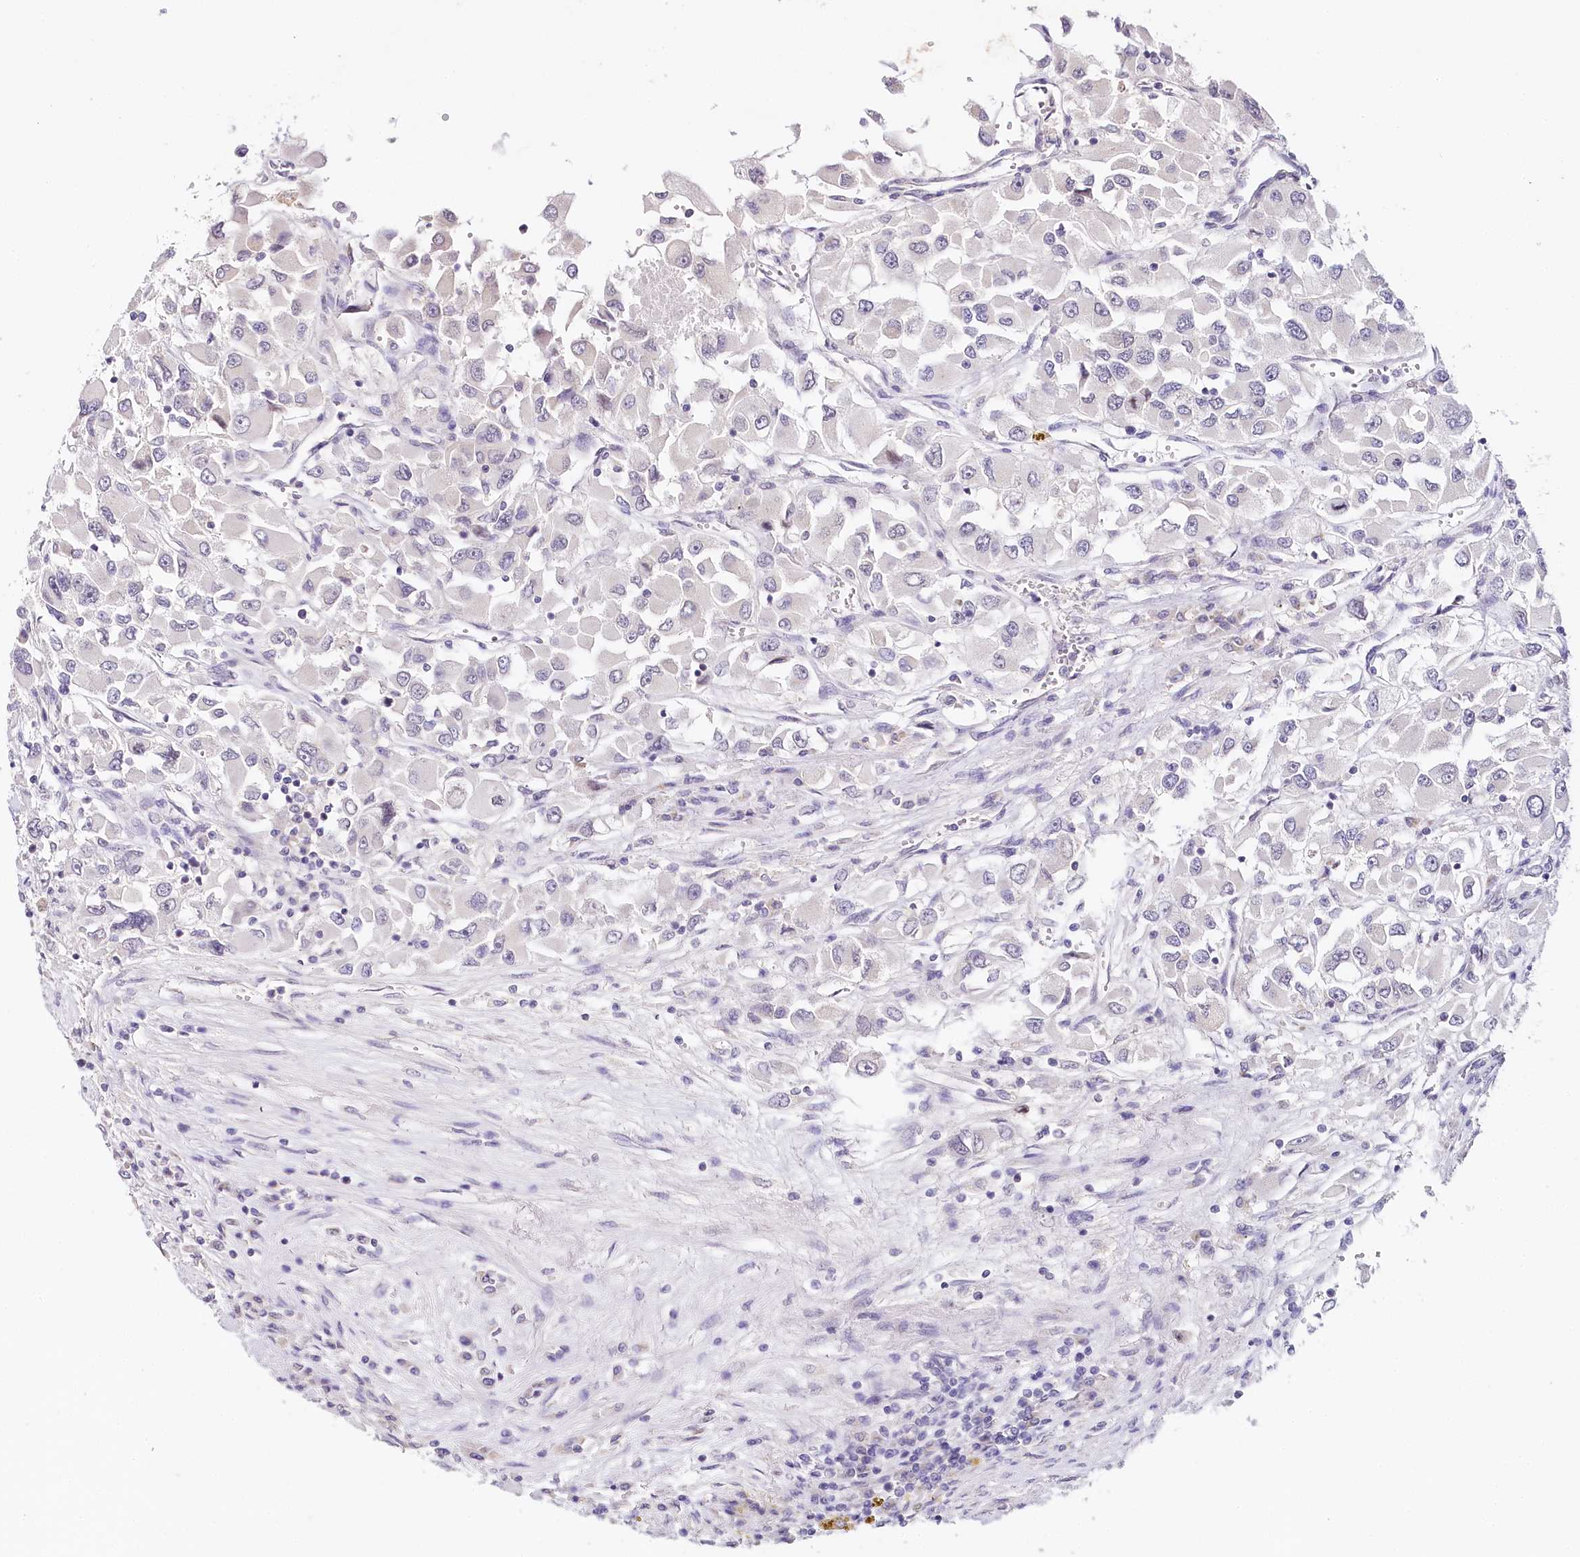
{"staining": {"intensity": "negative", "quantity": "none", "location": "none"}, "tissue": "renal cancer", "cell_type": "Tumor cells", "image_type": "cancer", "snomed": [{"axis": "morphology", "description": "Adenocarcinoma, NOS"}, {"axis": "topography", "description": "Kidney"}], "caption": "High magnification brightfield microscopy of adenocarcinoma (renal) stained with DAB (brown) and counterstained with hematoxylin (blue): tumor cells show no significant positivity.", "gene": "TP53", "patient": {"sex": "female", "age": 52}}